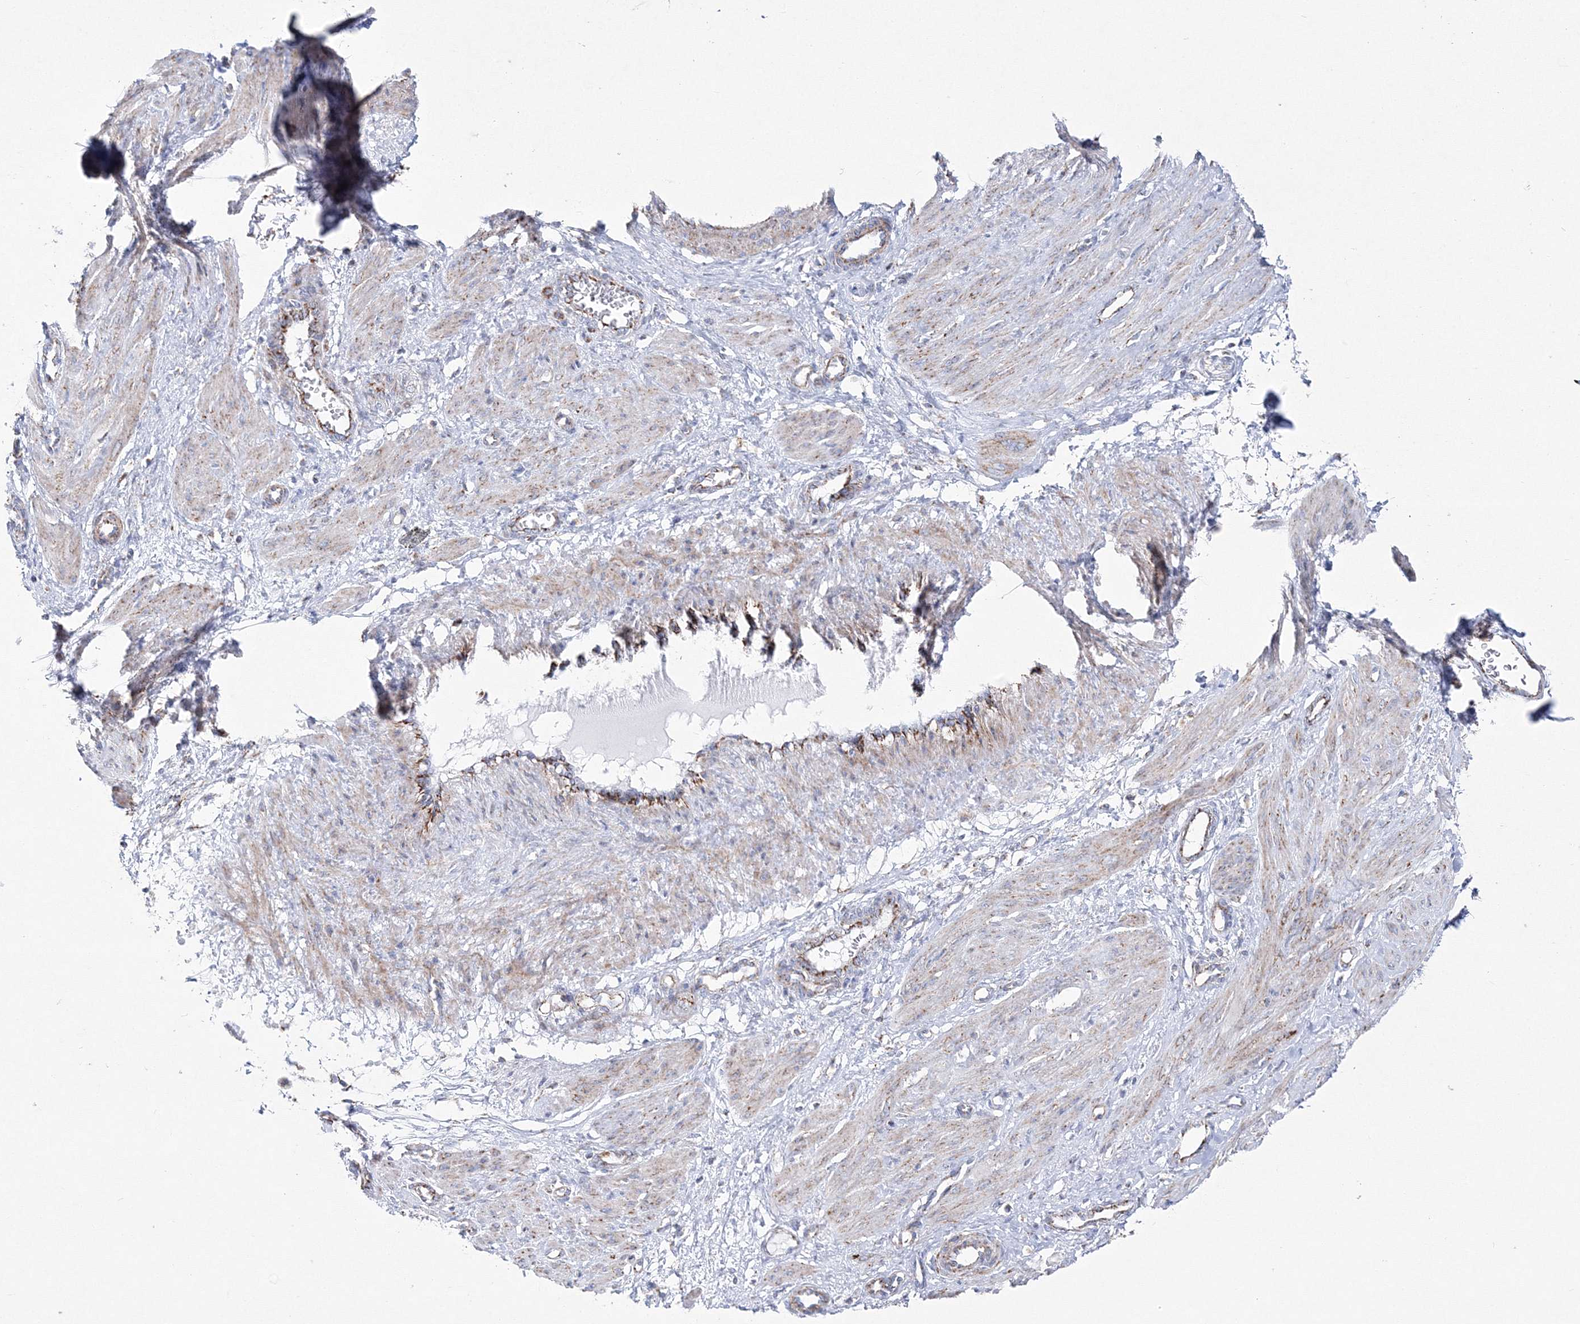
{"staining": {"intensity": "weak", "quantity": "25%-75%", "location": "cytoplasmic/membranous"}, "tissue": "smooth muscle", "cell_type": "Smooth muscle cells", "image_type": "normal", "snomed": [{"axis": "morphology", "description": "Normal tissue, NOS"}, {"axis": "topography", "description": "Endometrium"}], "caption": "Immunohistochemical staining of benign smooth muscle demonstrates low levels of weak cytoplasmic/membranous staining in about 25%-75% of smooth muscle cells. The protein of interest is shown in brown color, while the nuclei are stained blue.", "gene": "HIBCH", "patient": {"sex": "female", "age": 33}}